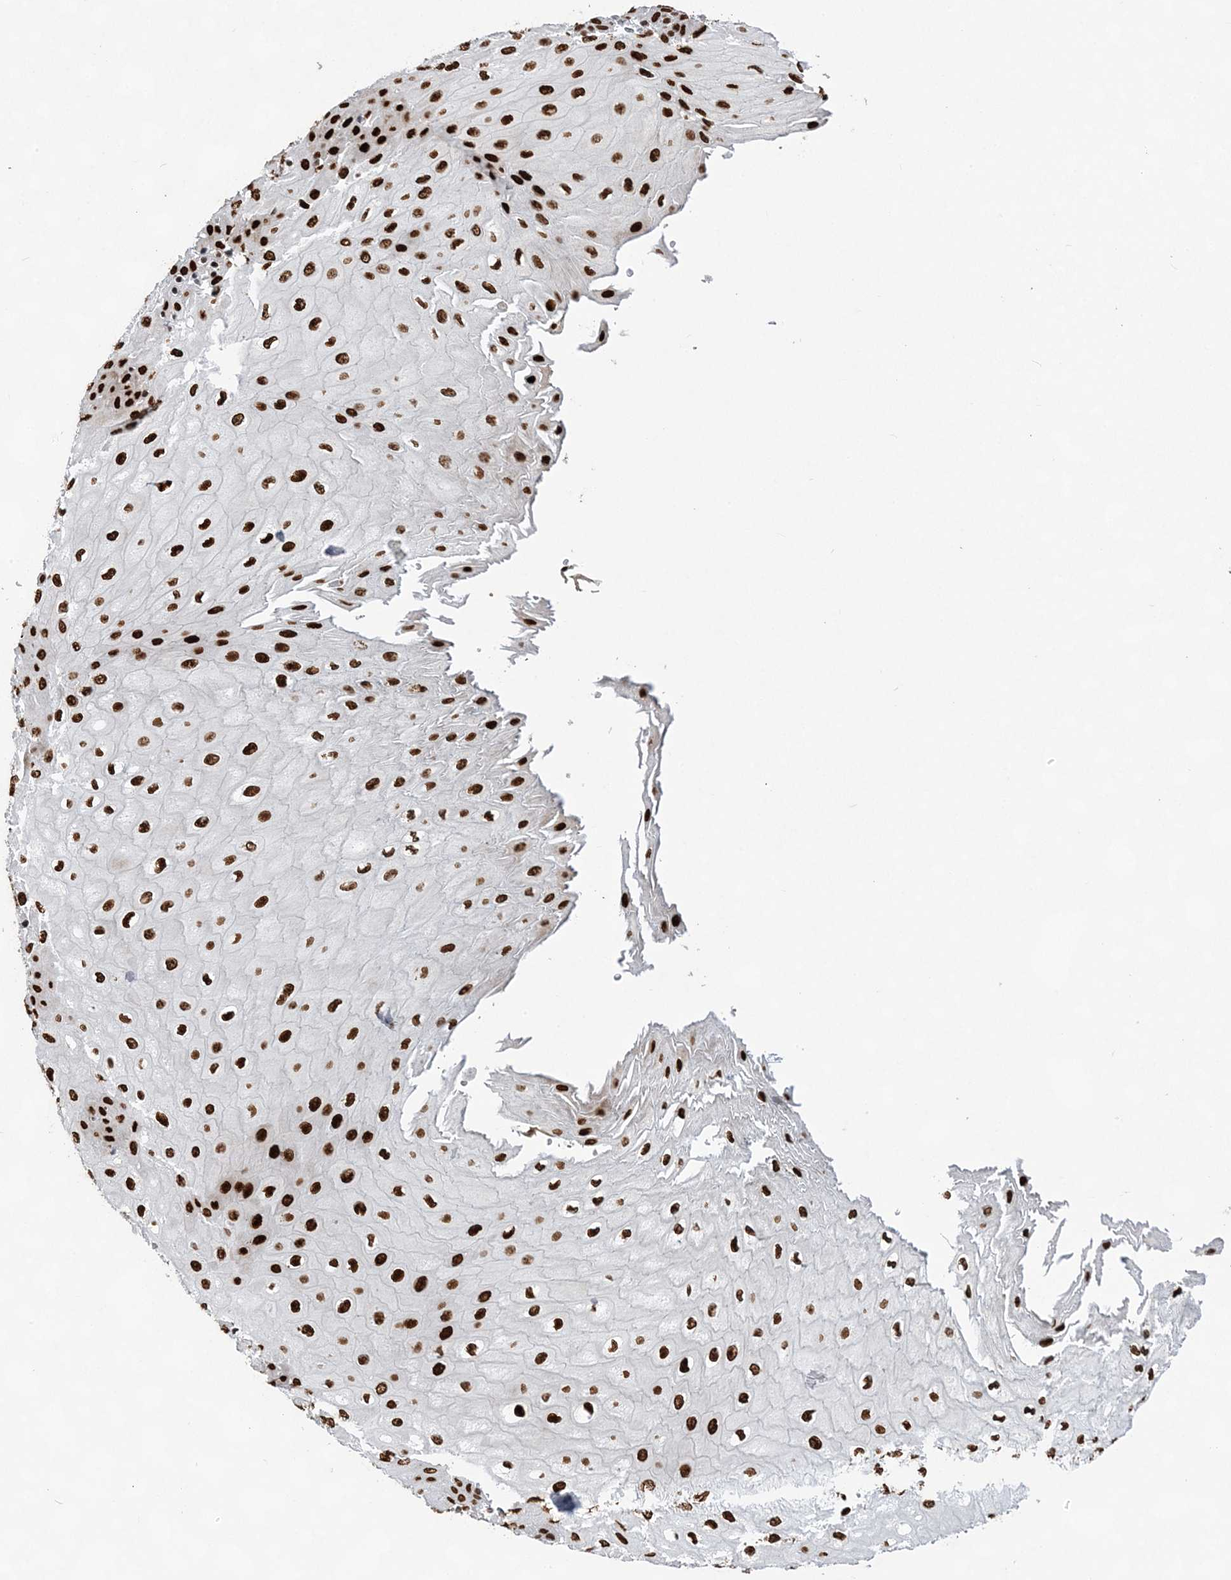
{"staining": {"intensity": "strong", "quantity": ">75%", "location": "nuclear"}, "tissue": "esophagus", "cell_type": "Squamous epithelial cells", "image_type": "normal", "snomed": [{"axis": "morphology", "description": "Normal tissue, NOS"}, {"axis": "topography", "description": "Esophagus"}], "caption": "Strong nuclear expression for a protein is seen in about >75% of squamous epithelial cells of normal esophagus using immunohistochemistry.", "gene": "ZBTB7A", "patient": {"sex": "male", "age": 60}}